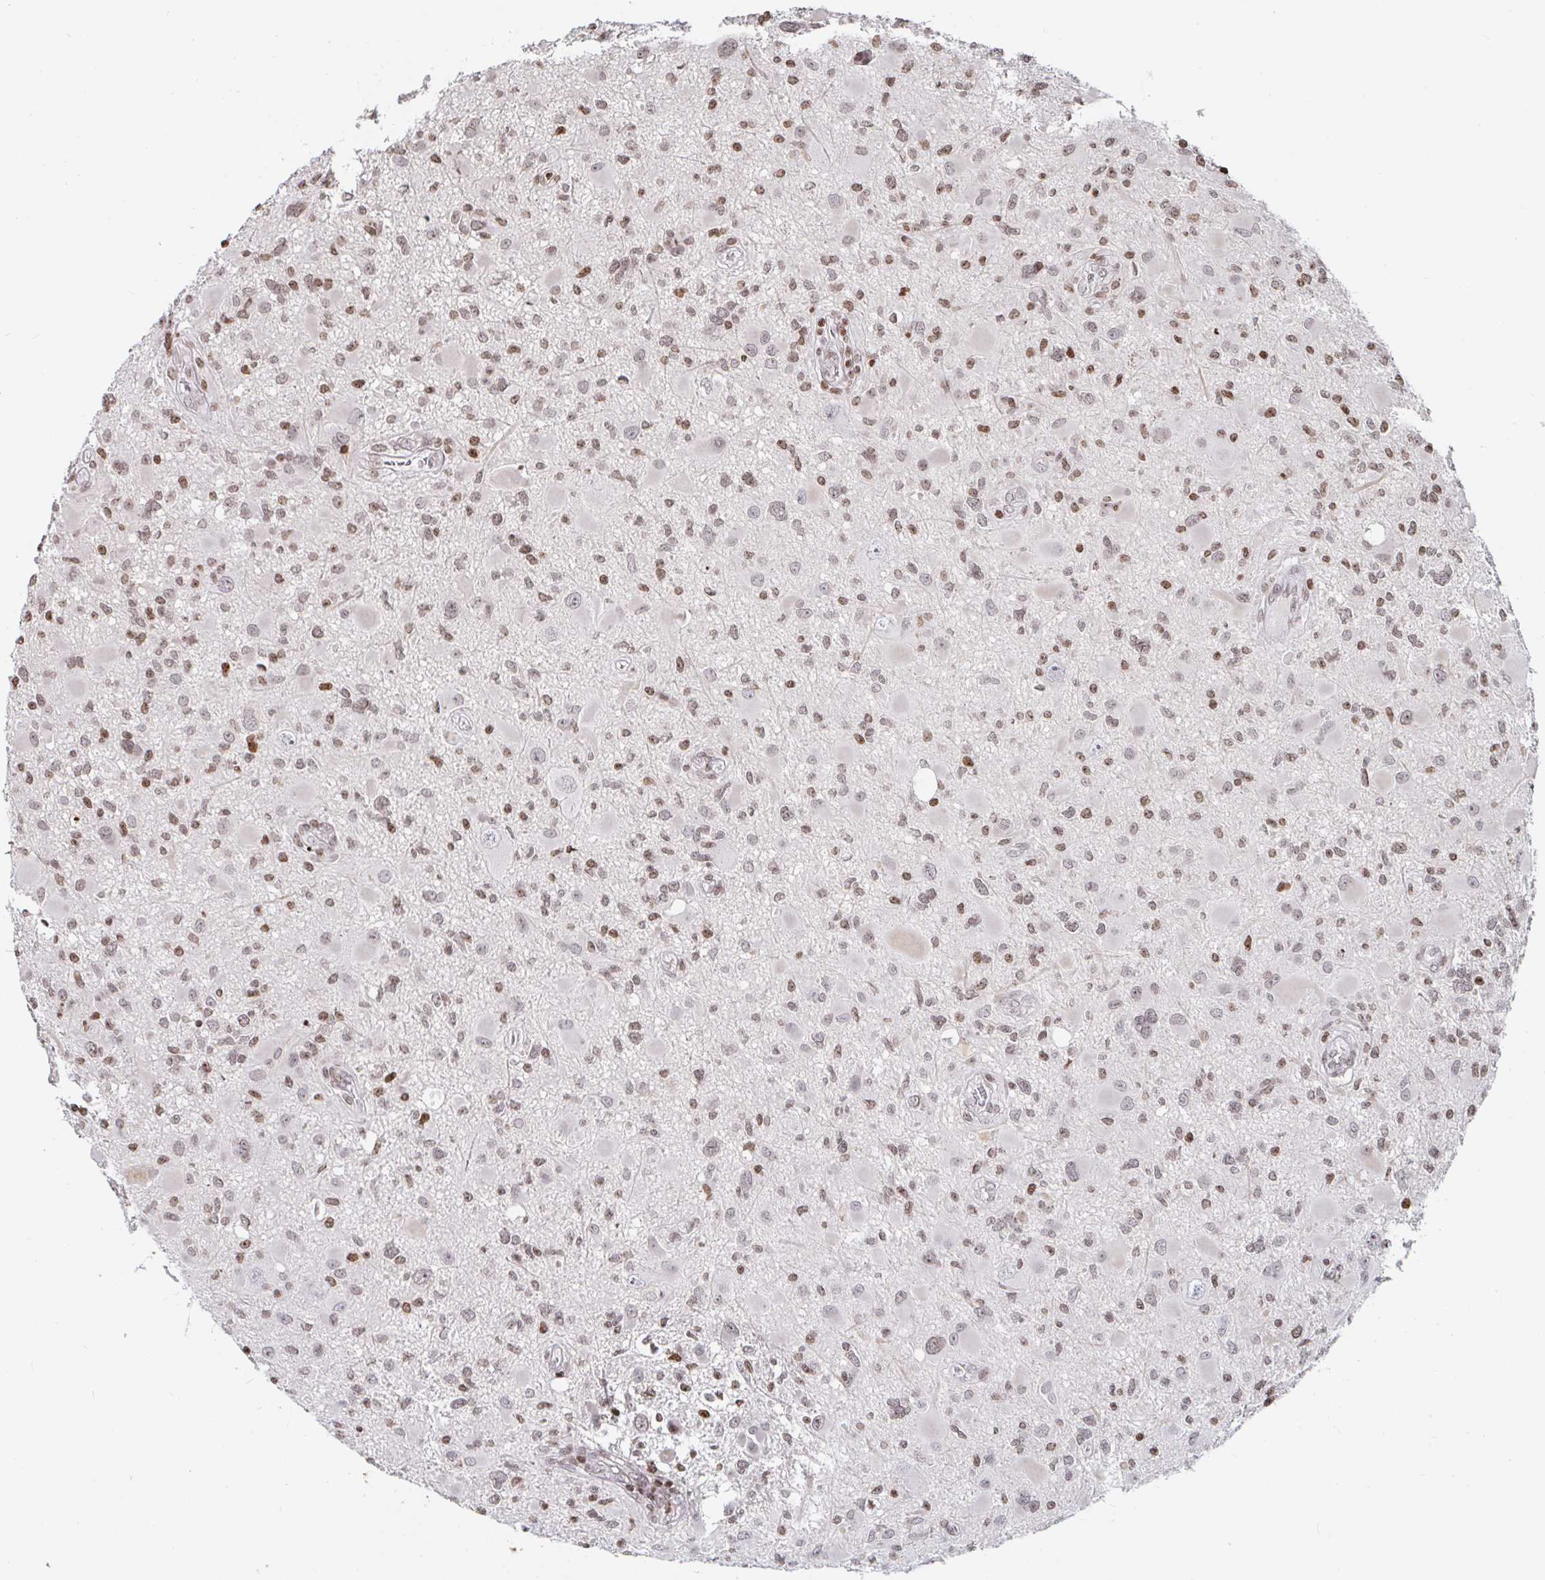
{"staining": {"intensity": "moderate", "quantity": ">75%", "location": "nuclear"}, "tissue": "glioma", "cell_type": "Tumor cells", "image_type": "cancer", "snomed": [{"axis": "morphology", "description": "Glioma, malignant, High grade"}, {"axis": "topography", "description": "Brain"}], "caption": "Protein expression analysis of malignant high-grade glioma demonstrates moderate nuclear expression in approximately >75% of tumor cells.", "gene": "HOXC10", "patient": {"sex": "male", "age": 54}}